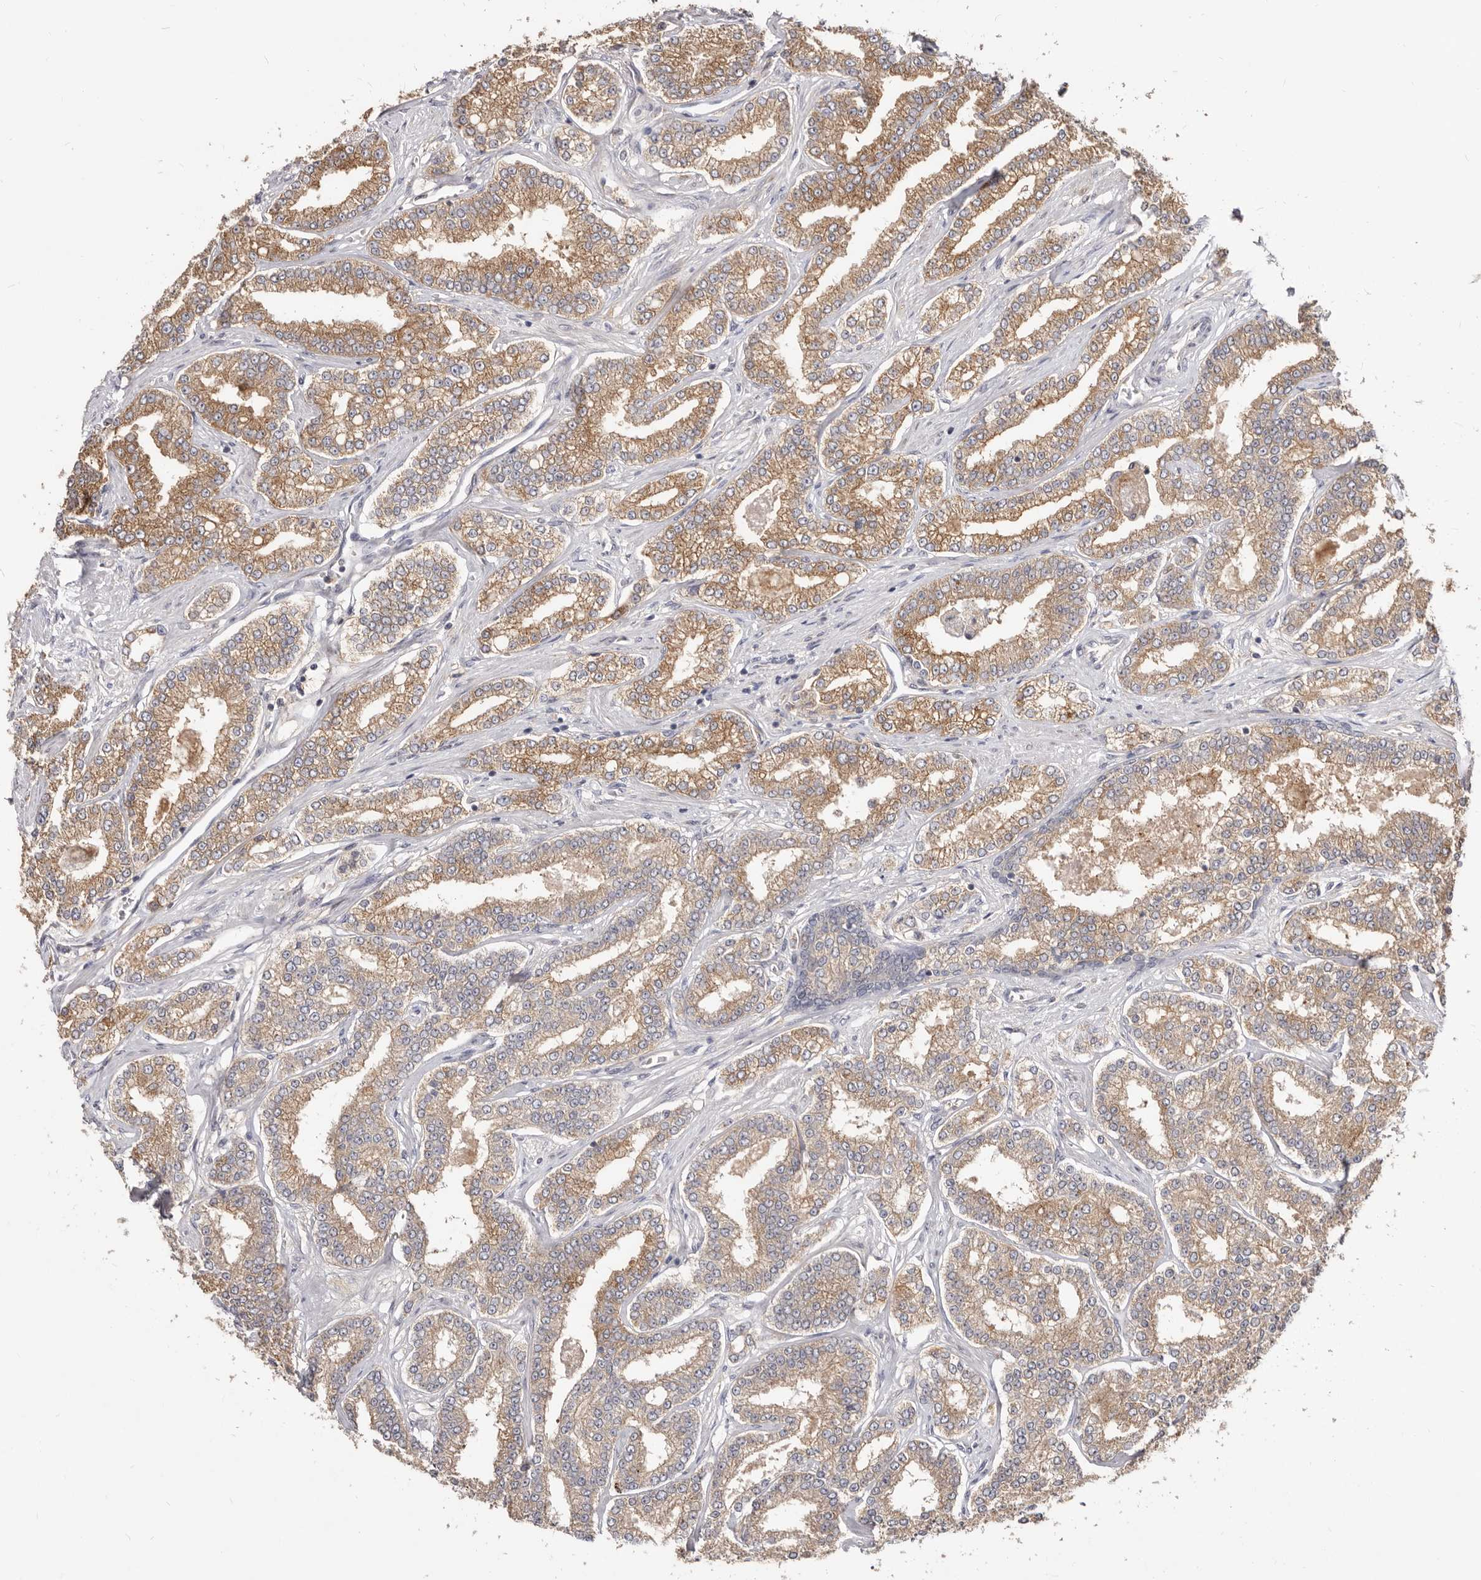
{"staining": {"intensity": "moderate", "quantity": ">75%", "location": "cytoplasmic/membranous"}, "tissue": "prostate cancer", "cell_type": "Tumor cells", "image_type": "cancer", "snomed": [{"axis": "morphology", "description": "Normal tissue, NOS"}, {"axis": "morphology", "description": "Adenocarcinoma, High grade"}, {"axis": "topography", "description": "Prostate"}], "caption": "This histopathology image exhibits high-grade adenocarcinoma (prostate) stained with immunohistochemistry to label a protein in brown. The cytoplasmic/membranous of tumor cells show moderate positivity for the protein. Nuclei are counter-stained blue.", "gene": "TC2N", "patient": {"sex": "male", "age": 83}}